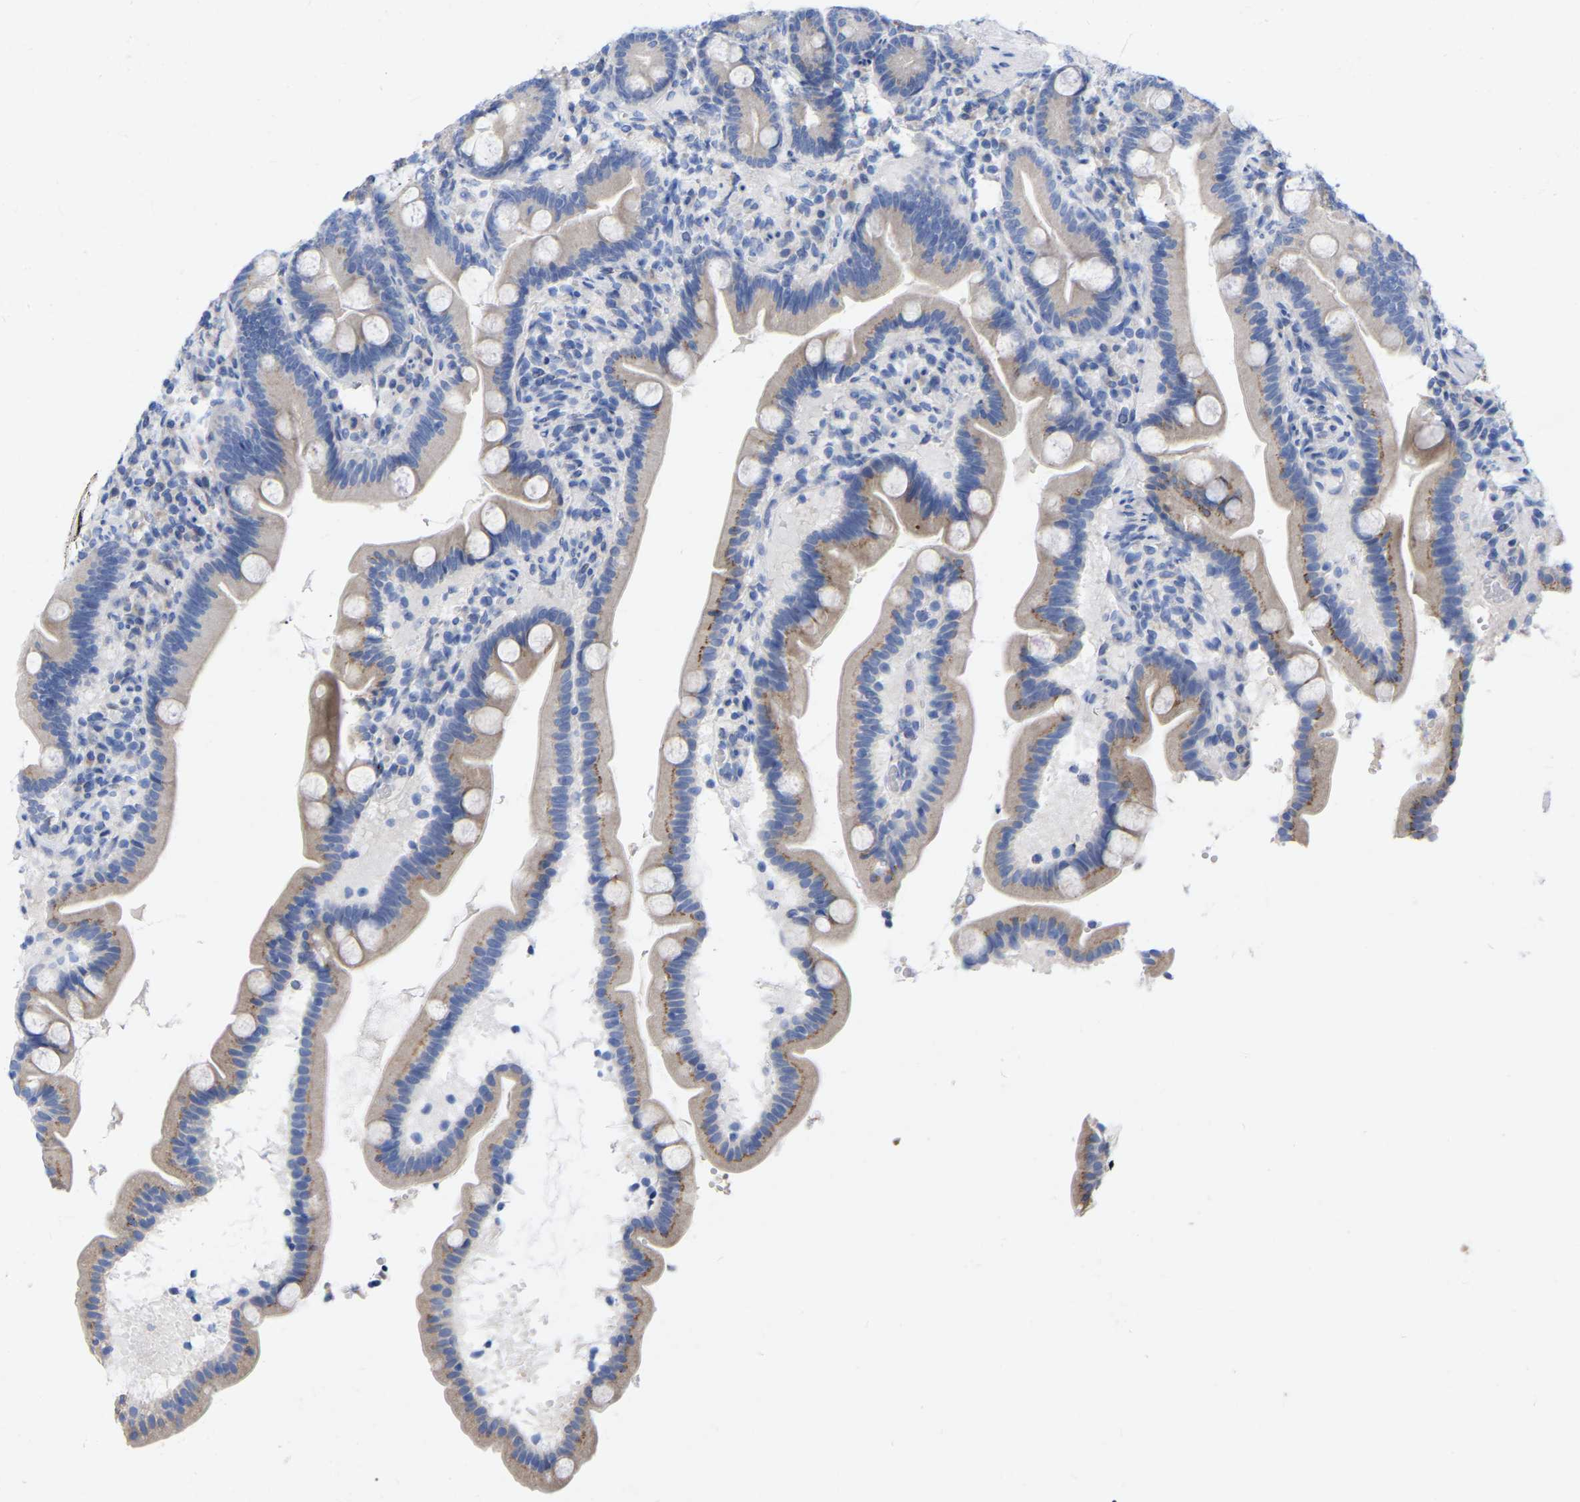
{"staining": {"intensity": "moderate", "quantity": "25%-75%", "location": "cytoplasmic/membranous"}, "tissue": "duodenum", "cell_type": "Glandular cells", "image_type": "normal", "snomed": [{"axis": "morphology", "description": "Normal tissue, NOS"}, {"axis": "topography", "description": "Duodenum"}], "caption": "Immunohistochemical staining of normal human duodenum demonstrates moderate cytoplasmic/membranous protein staining in approximately 25%-75% of glandular cells. The staining is performed using DAB (3,3'-diaminobenzidine) brown chromogen to label protein expression. The nuclei are counter-stained blue using hematoxylin.", "gene": "STRIP2", "patient": {"sex": "male", "age": 54}}